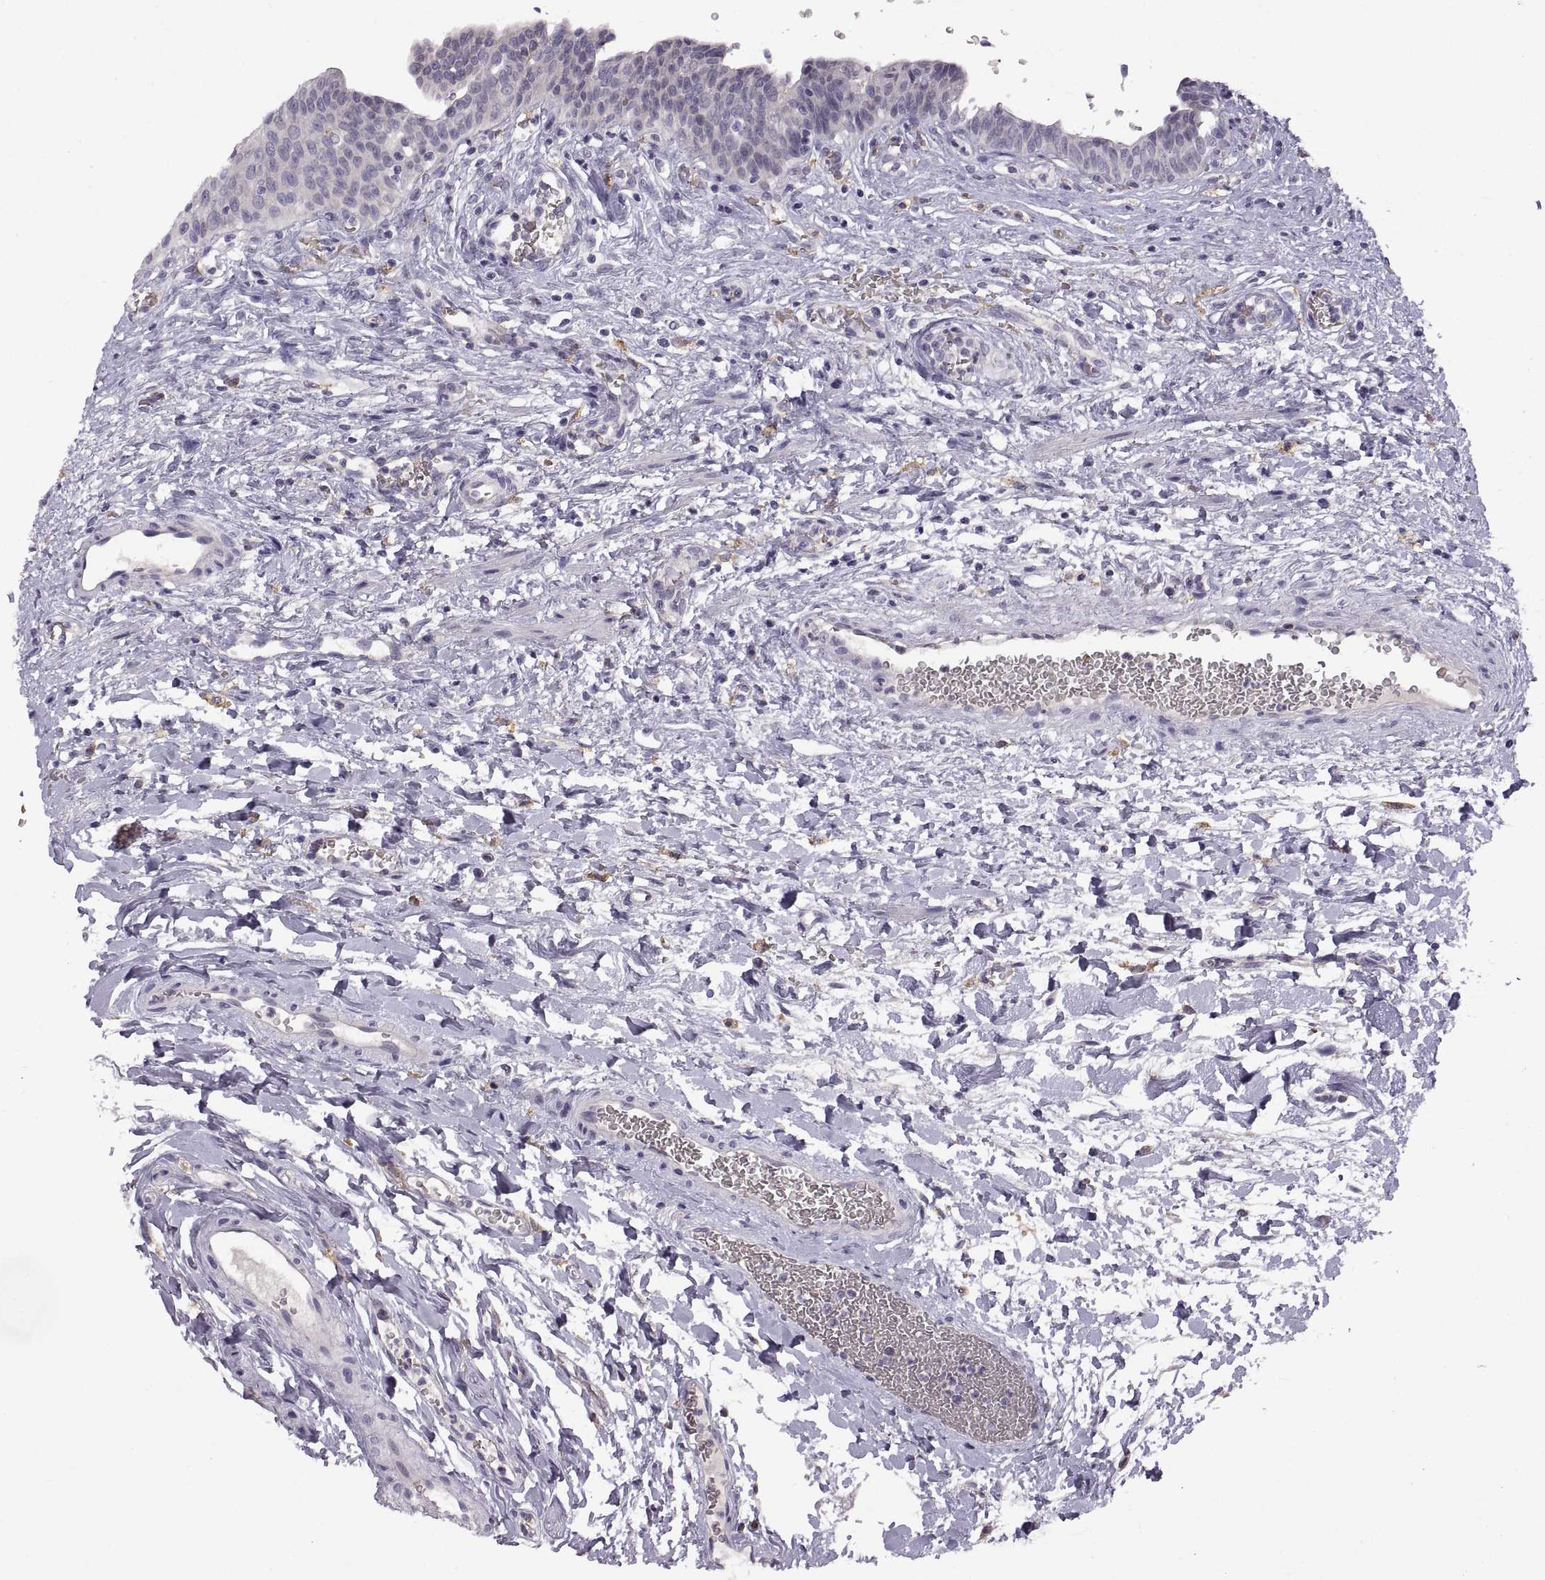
{"staining": {"intensity": "negative", "quantity": "none", "location": "none"}, "tissue": "urinary bladder", "cell_type": "Urothelial cells", "image_type": "normal", "snomed": [{"axis": "morphology", "description": "Normal tissue, NOS"}, {"axis": "topography", "description": "Urinary bladder"}], "caption": "Histopathology image shows no protein expression in urothelial cells of normal urinary bladder. (DAB IHC with hematoxylin counter stain).", "gene": "MEIOC", "patient": {"sex": "male", "age": 73}}